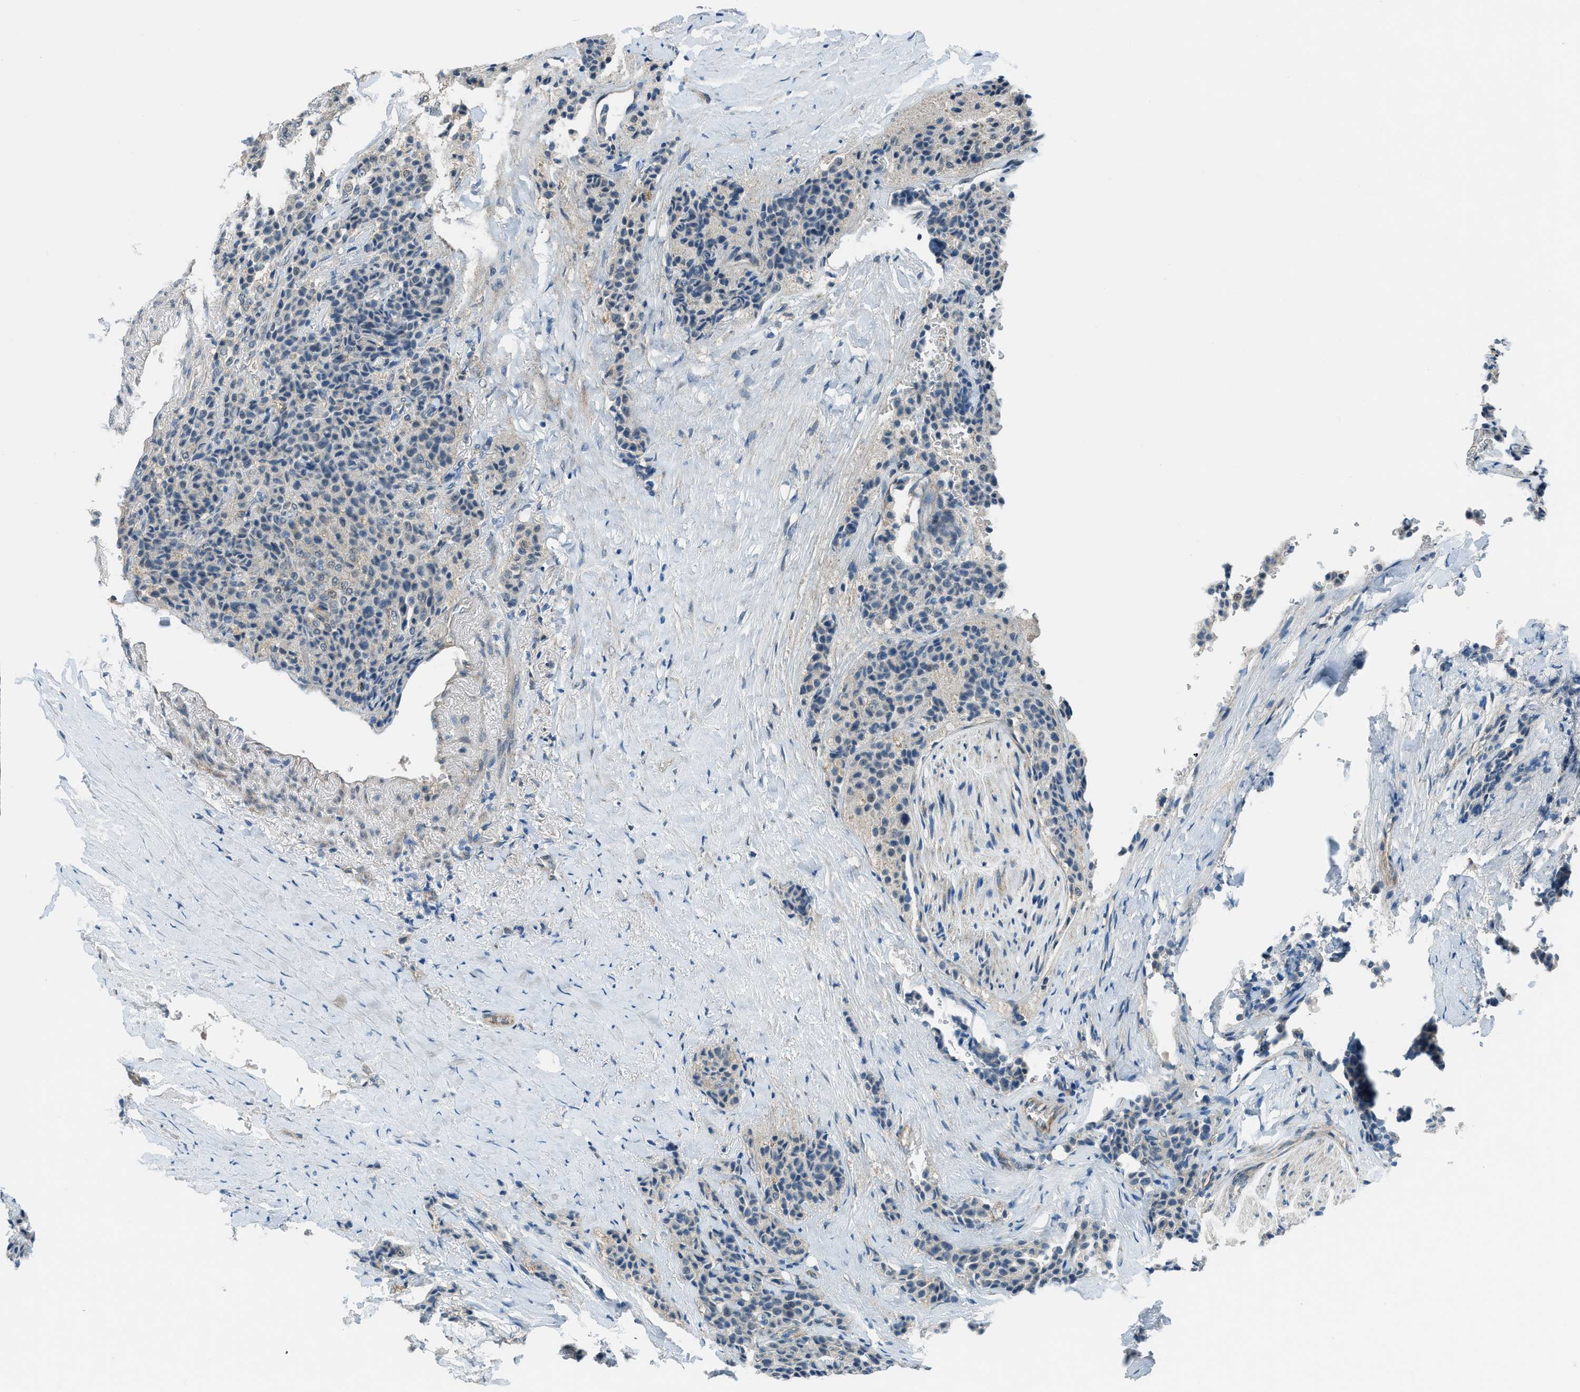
{"staining": {"intensity": "weak", "quantity": "<25%", "location": "cytoplasmic/membranous"}, "tissue": "carcinoid", "cell_type": "Tumor cells", "image_type": "cancer", "snomed": [{"axis": "morphology", "description": "Carcinoid, malignant, NOS"}, {"axis": "topography", "description": "Colon"}], "caption": "A micrograph of human carcinoid (malignant) is negative for staining in tumor cells.", "gene": "PRKN", "patient": {"sex": "female", "age": 61}}